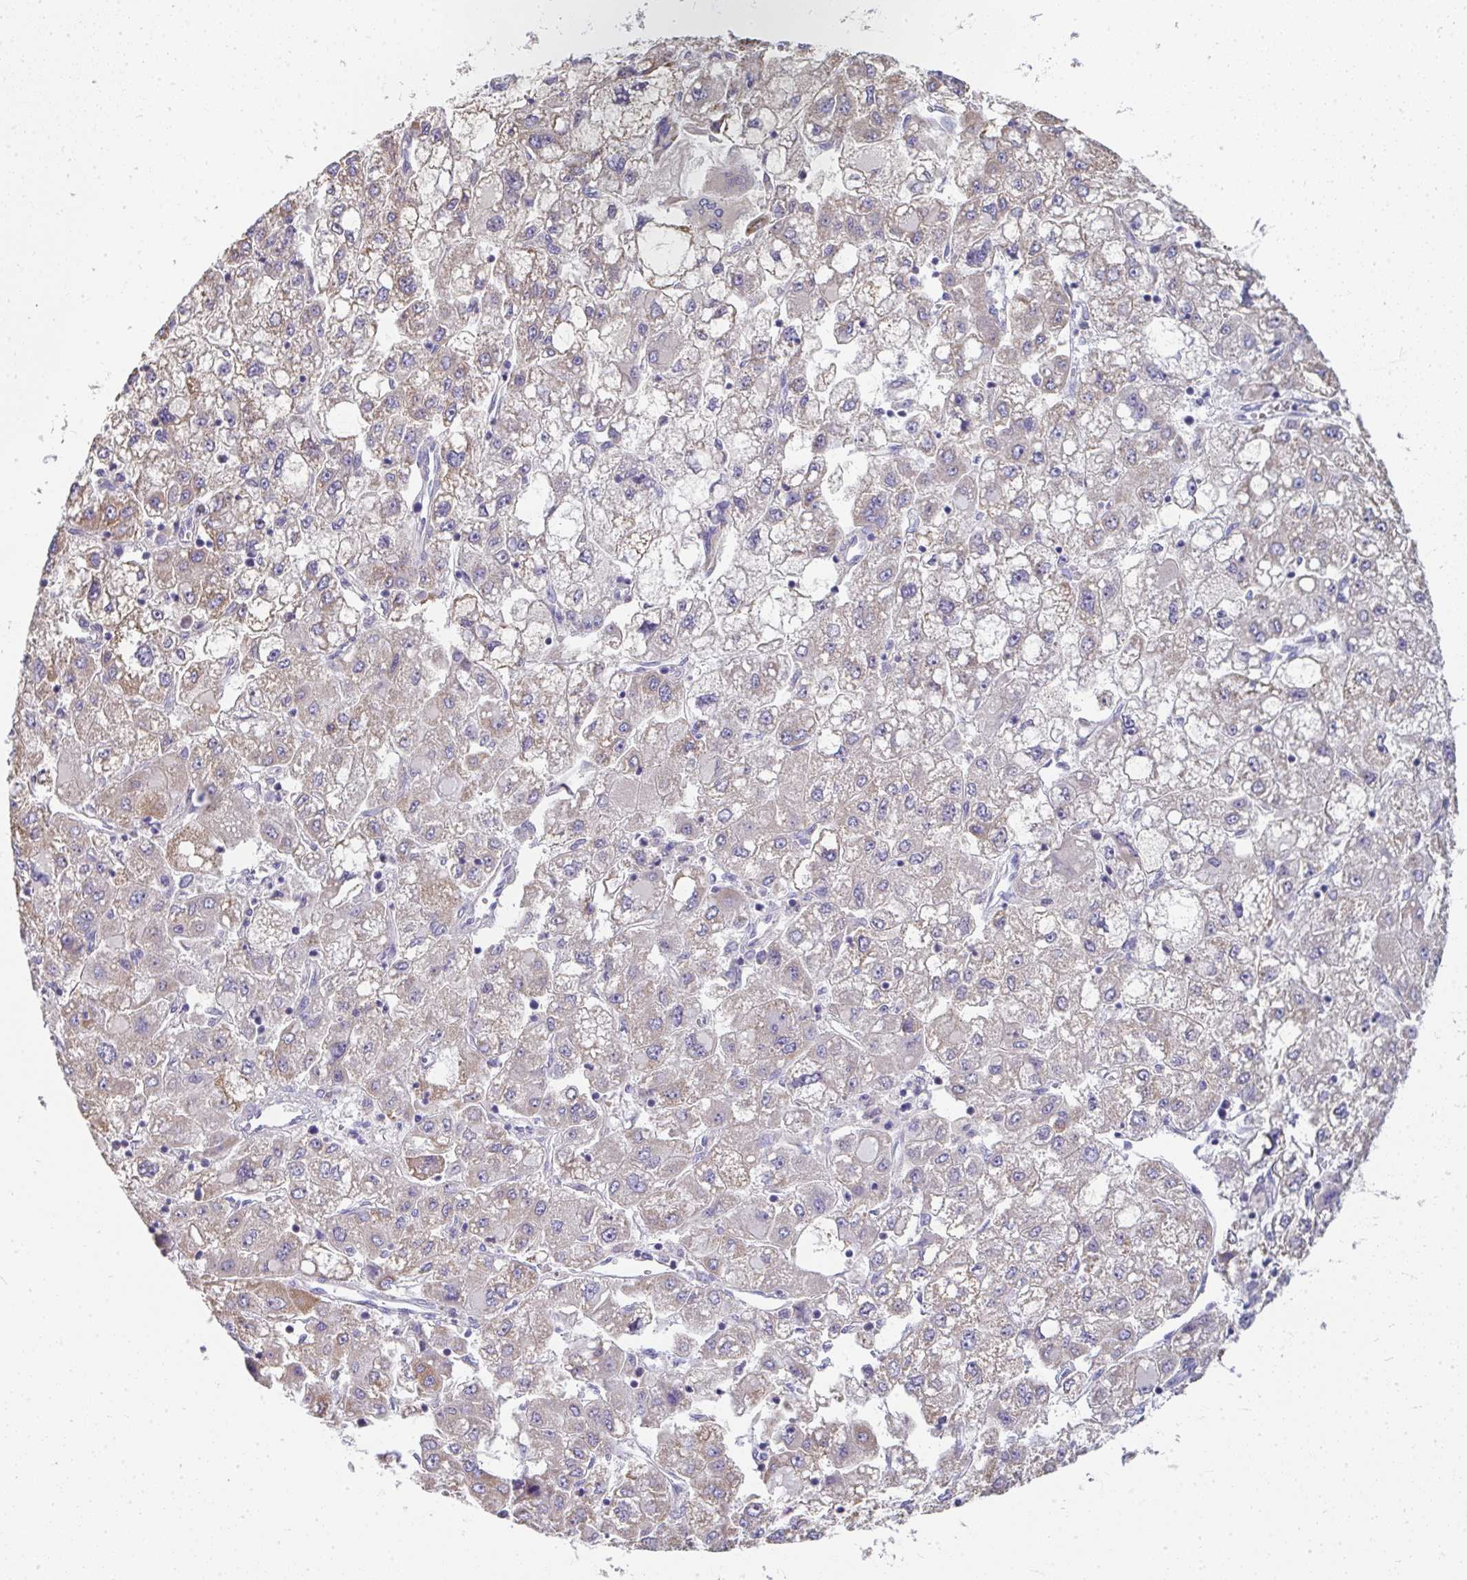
{"staining": {"intensity": "weak", "quantity": "25%-75%", "location": "cytoplasmic/membranous"}, "tissue": "liver cancer", "cell_type": "Tumor cells", "image_type": "cancer", "snomed": [{"axis": "morphology", "description": "Carcinoma, Hepatocellular, NOS"}, {"axis": "topography", "description": "Liver"}], "caption": "About 25%-75% of tumor cells in liver cancer (hepatocellular carcinoma) demonstrate weak cytoplasmic/membranous protein staining as visualized by brown immunohistochemical staining.", "gene": "SLC6A1", "patient": {"sex": "male", "age": 40}}